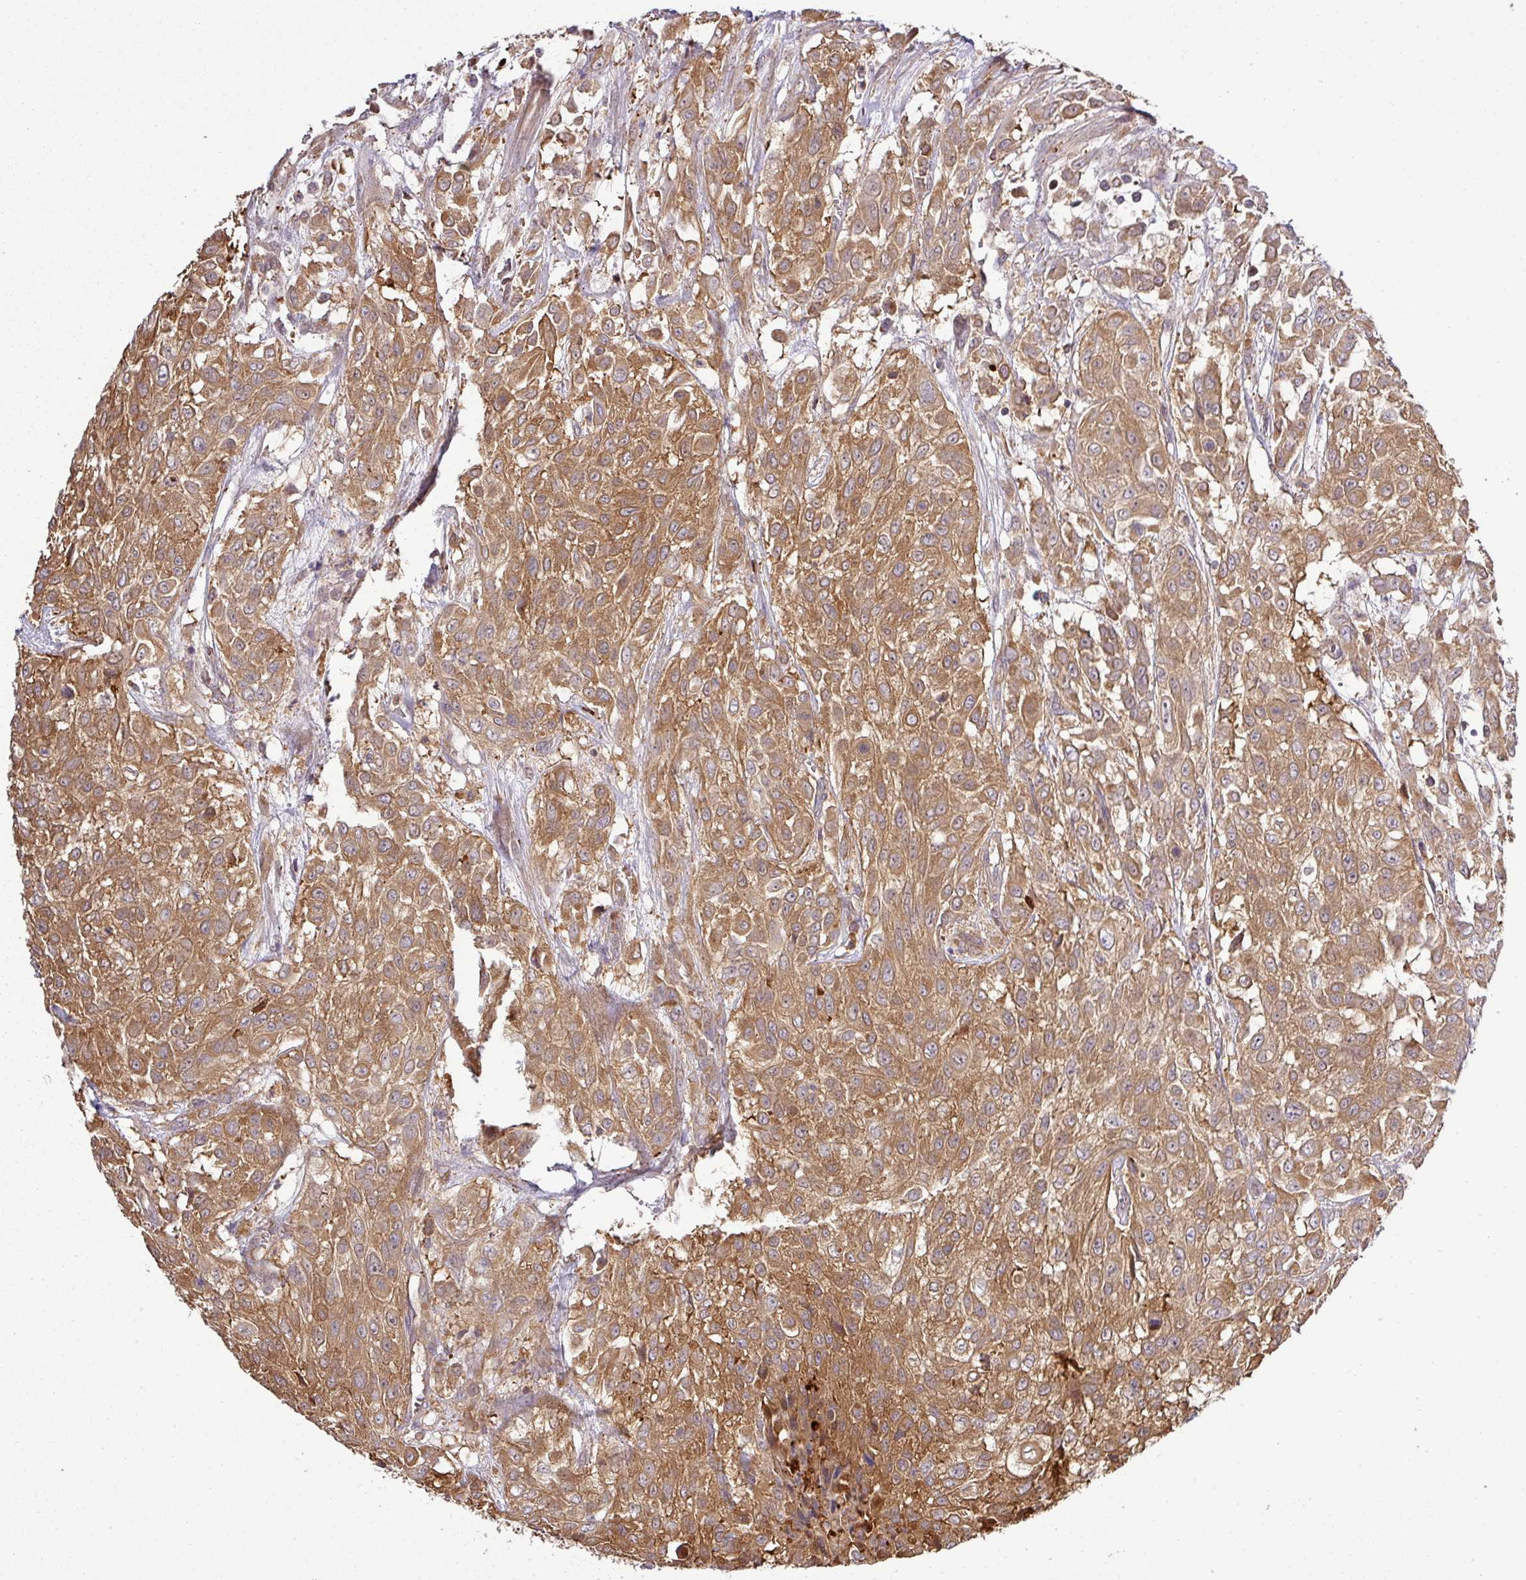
{"staining": {"intensity": "moderate", "quantity": ">75%", "location": "cytoplasmic/membranous"}, "tissue": "urothelial cancer", "cell_type": "Tumor cells", "image_type": "cancer", "snomed": [{"axis": "morphology", "description": "Urothelial carcinoma, High grade"}, {"axis": "topography", "description": "Urinary bladder"}], "caption": "Moderate cytoplasmic/membranous staining is appreciated in about >75% of tumor cells in high-grade urothelial carcinoma. (DAB IHC, brown staining for protein, blue staining for nuclei).", "gene": "TMEM107", "patient": {"sex": "male", "age": 57}}